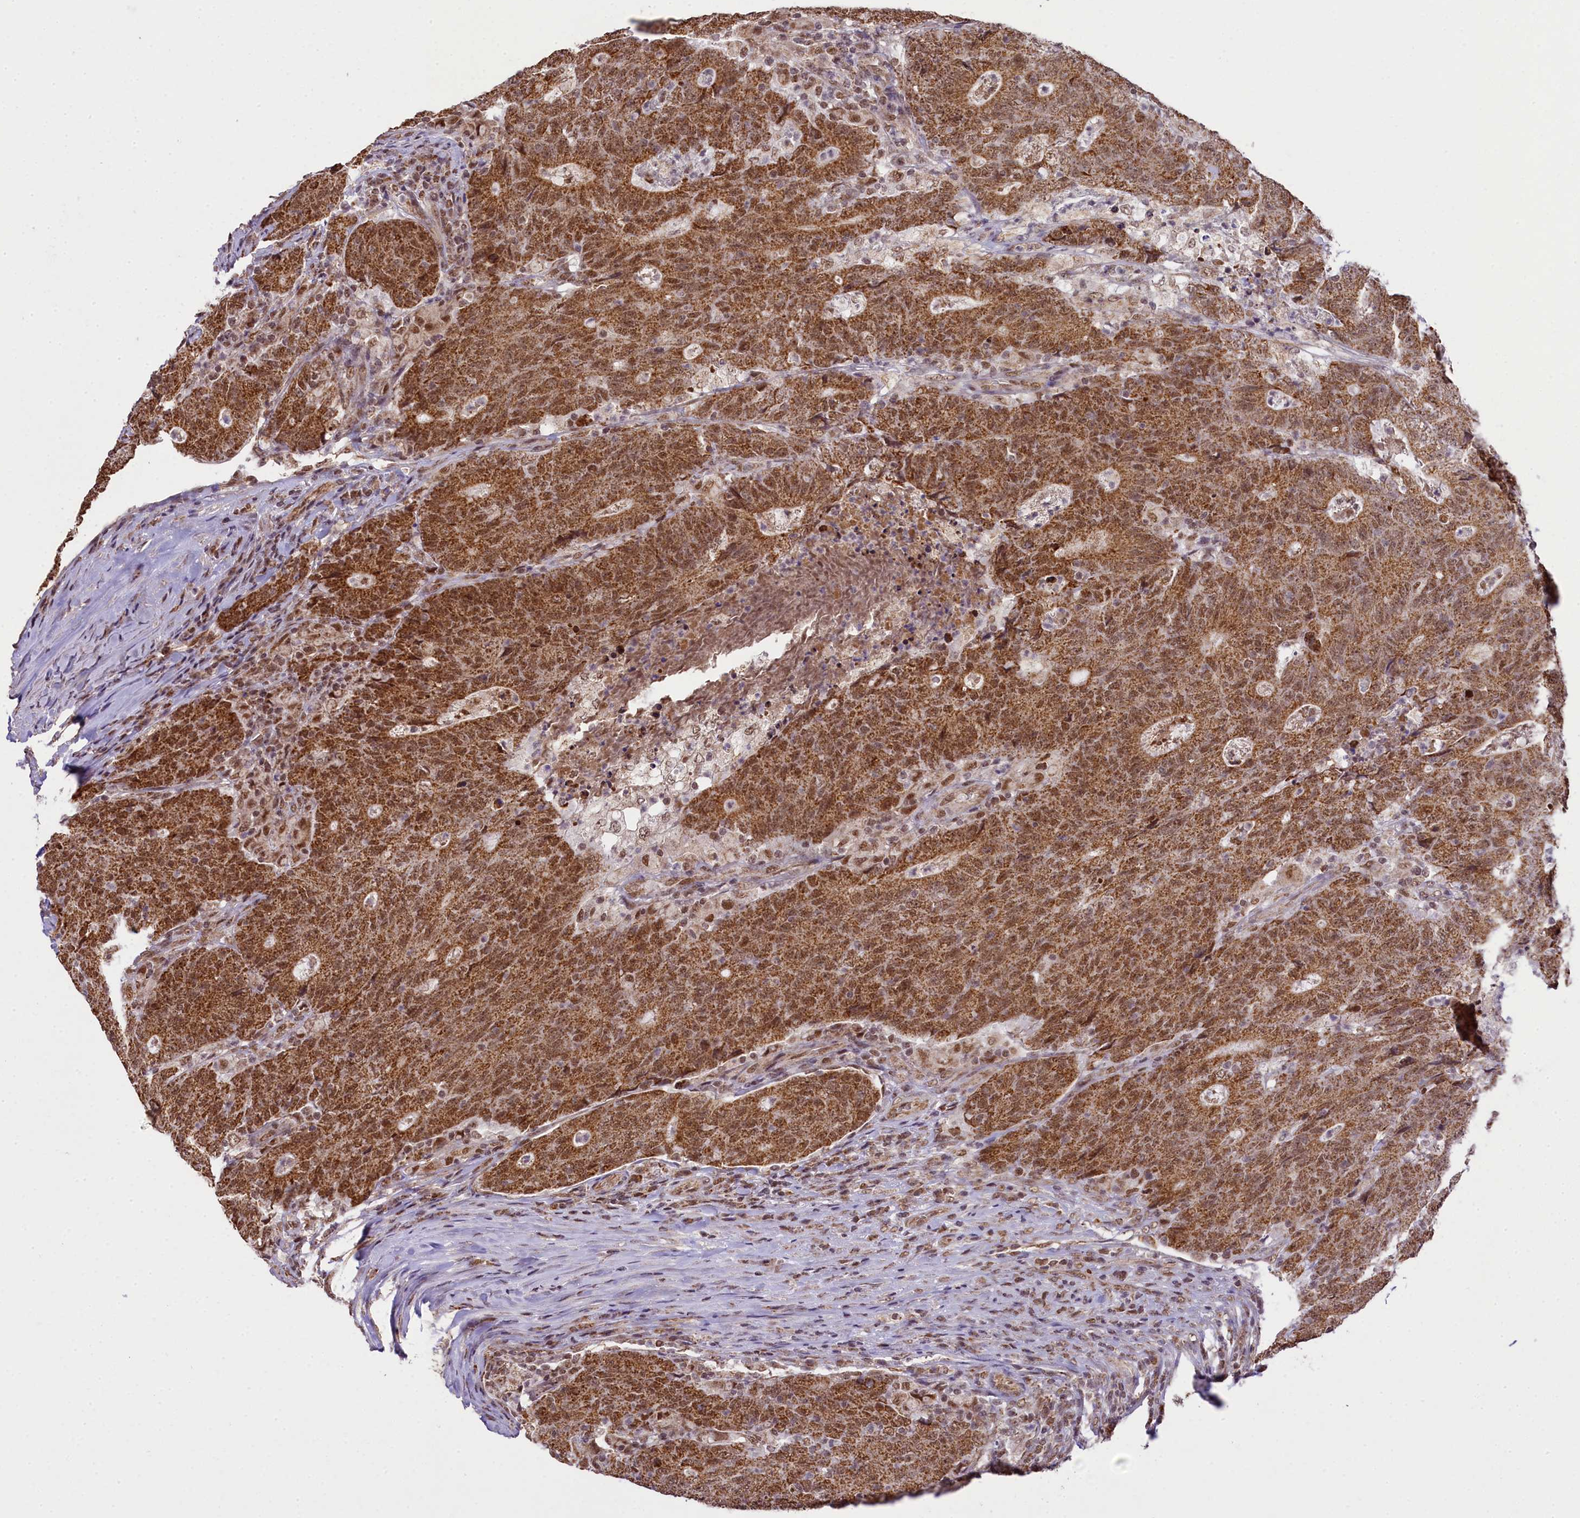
{"staining": {"intensity": "strong", "quantity": ">75%", "location": "cytoplasmic/membranous,nuclear"}, "tissue": "colorectal cancer", "cell_type": "Tumor cells", "image_type": "cancer", "snomed": [{"axis": "morphology", "description": "Adenocarcinoma, NOS"}, {"axis": "topography", "description": "Colon"}], "caption": "Immunohistochemical staining of colorectal cancer exhibits strong cytoplasmic/membranous and nuclear protein staining in approximately >75% of tumor cells. Using DAB (brown) and hematoxylin (blue) stains, captured at high magnification using brightfield microscopy.", "gene": "PAF1", "patient": {"sex": "female", "age": 75}}